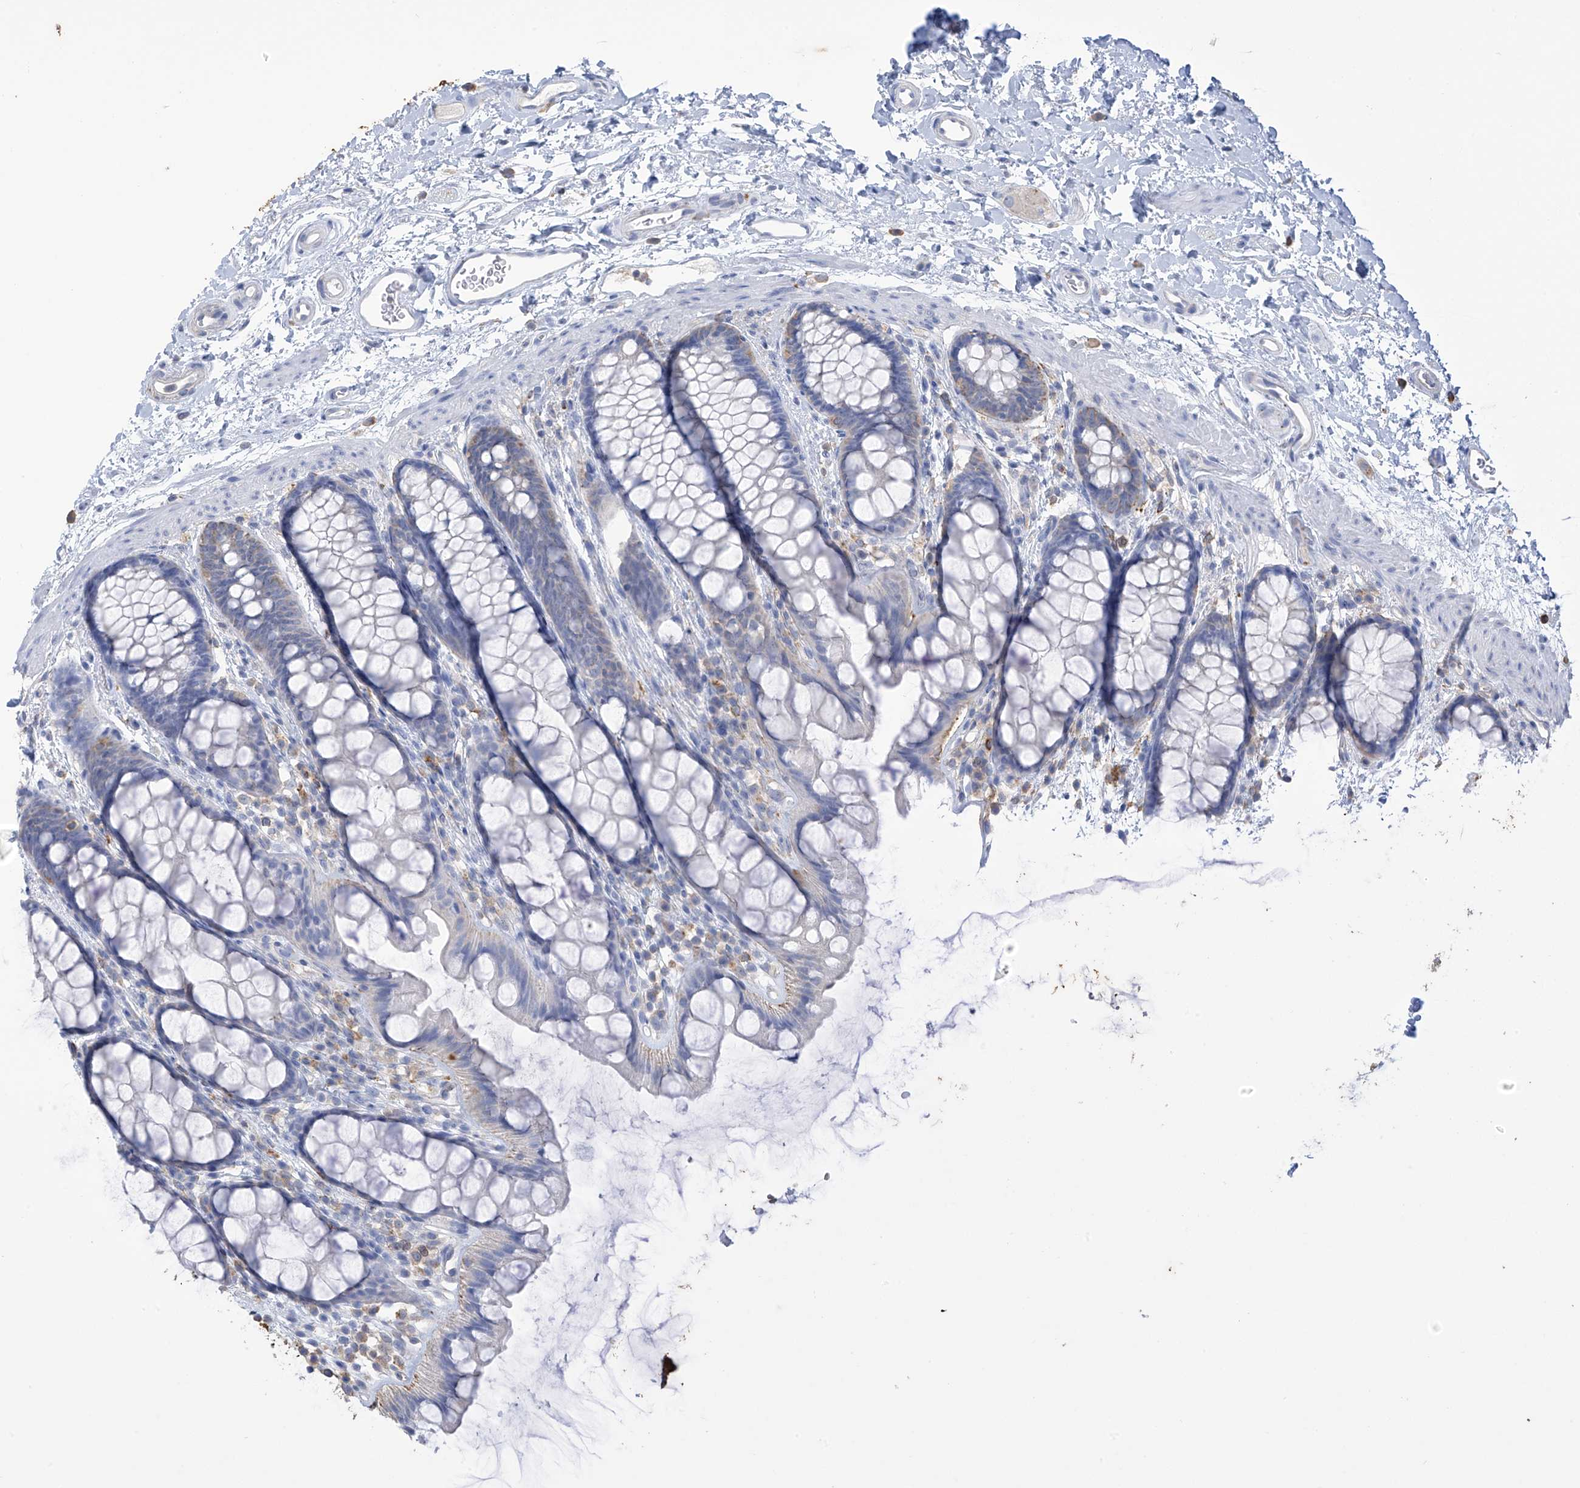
{"staining": {"intensity": "negative", "quantity": "none", "location": "none"}, "tissue": "rectum", "cell_type": "Glandular cells", "image_type": "normal", "snomed": [{"axis": "morphology", "description": "Normal tissue, NOS"}, {"axis": "topography", "description": "Rectum"}], "caption": "The photomicrograph demonstrates no staining of glandular cells in benign rectum.", "gene": "OGT", "patient": {"sex": "female", "age": 65}}